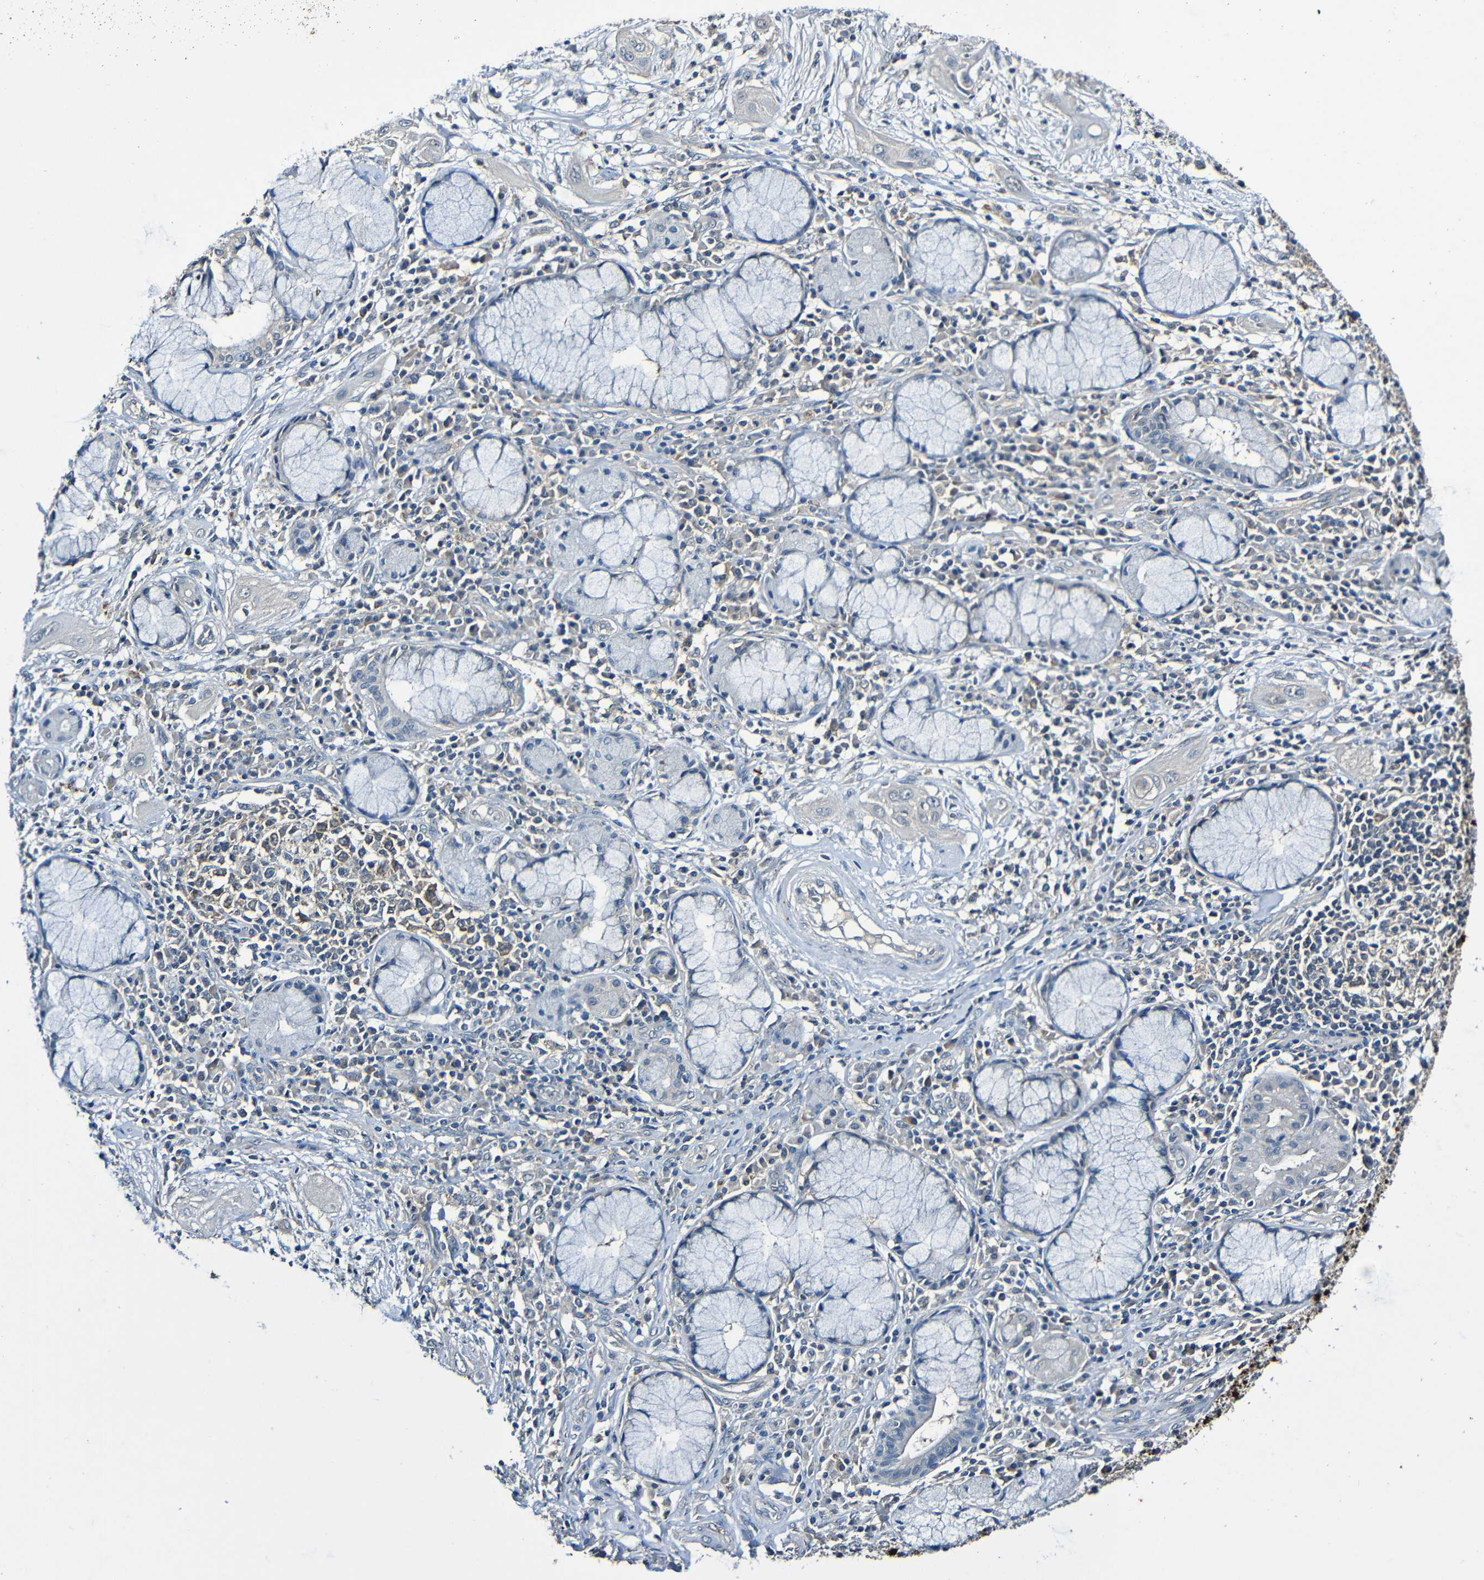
{"staining": {"intensity": "negative", "quantity": "none", "location": "none"}, "tissue": "lung cancer", "cell_type": "Tumor cells", "image_type": "cancer", "snomed": [{"axis": "morphology", "description": "Squamous cell carcinoma, NOS"}, {"axis": "topography", "description": "Lung"}], "caption": "DAB immunohistochemical staining of squamous cell carcinoma (lung) demonstrates no significant positivity in tumor cells. (Brightfield microscopy of DAB (3,3'-diaminobenzidine) immunohistochemistry (IHC) at high magnification).", "gene": "LRRC70", "patient": {"sex": "female", "age": 47}}